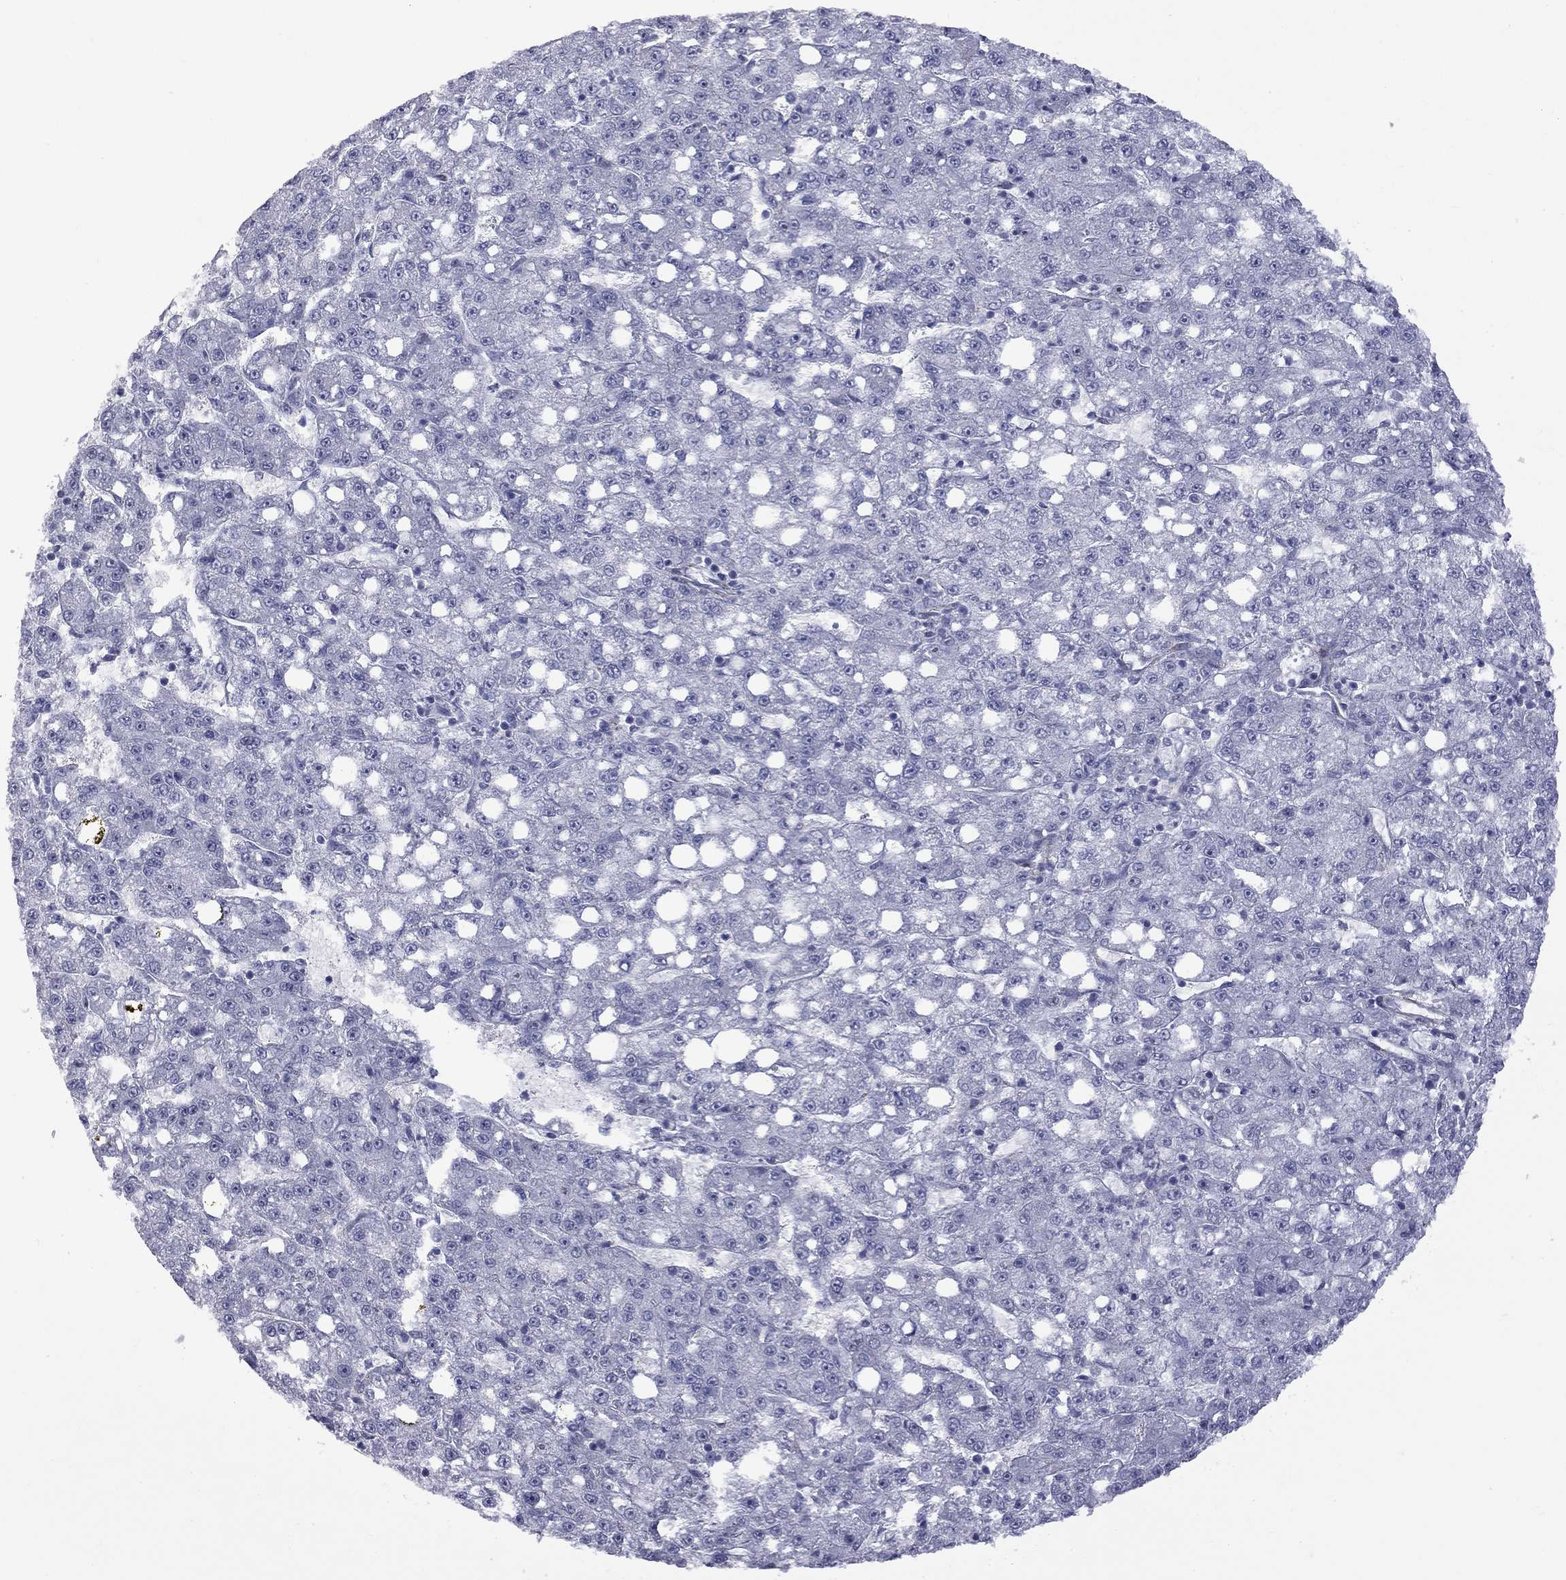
{"staining": {"intensity": "negative", "quantity": "none", "location": "none"}, "tissue": "liver cancer", "cell_type": "Tumor cells", "image_type": "cancer", "snomed": [{"axis": "morphology", "description": "Carcinoma, Hepatocellular, NOS"}, {"axis": "topography", "description": "Liver"}], "caption": "Tumor cells are negative for protein expression in human liver hepatocellular carcinoma.", "gene": "GSG1L", "patient": {"sex": "female", "age": 65}}